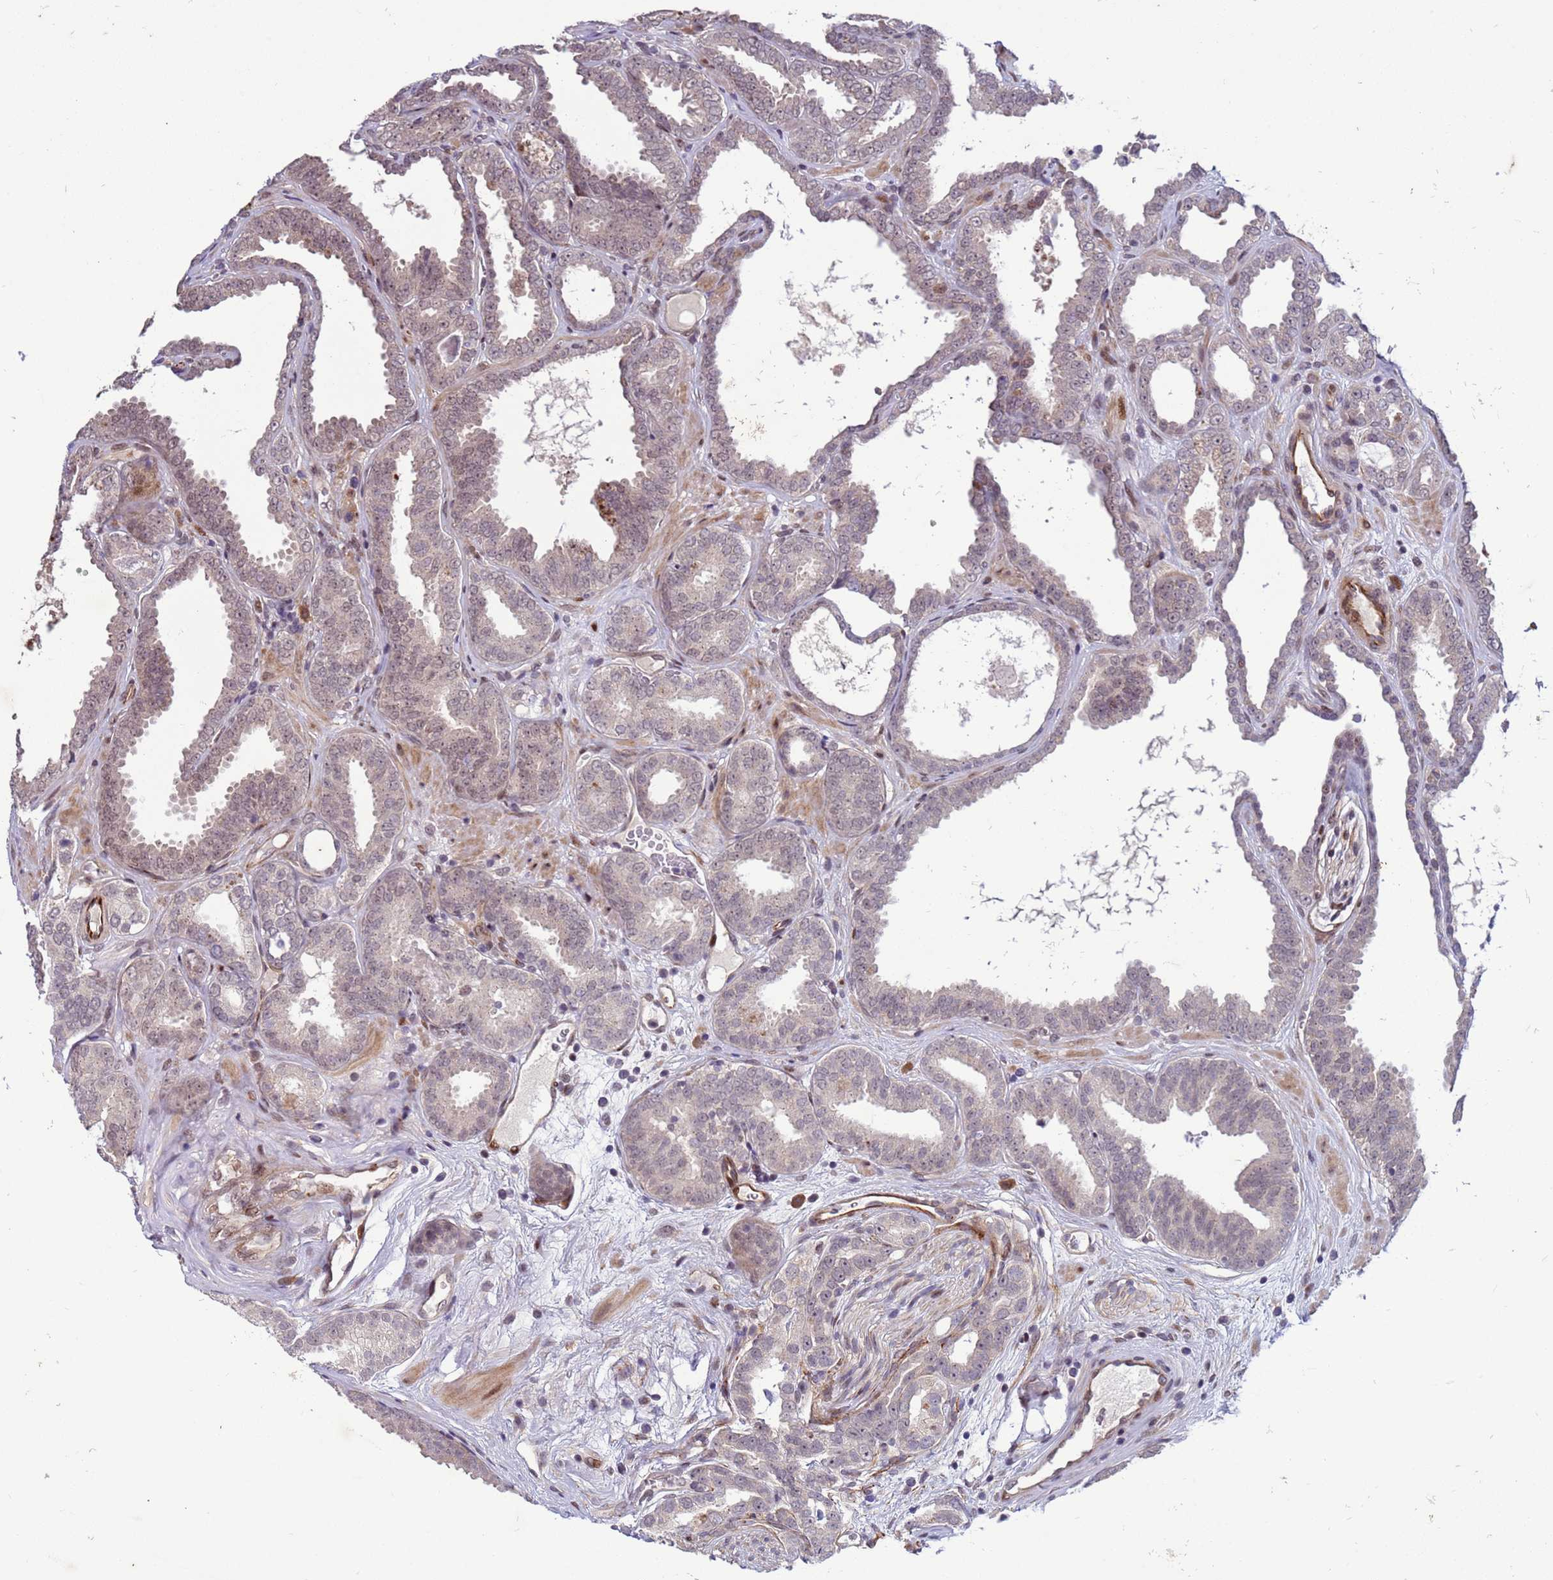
{"staining": {"intensity": "weak", "quantity": "<25%", "location": "nuclear"}, "tissue": "prostate cancer", "cell_type": "Tumor cells", "image_type": "cancer", "snomed": [{"axis": "morphology", "description": "Adenocarcinoma, High grade"}, {"axis": "topography", "description": "Prostate"}], "caption": "Prostate cancer was stained to show a protein in brown. There is no significant positivity in tumor cells.", "gene": "SHC3", "patient": {"sex": "male", "age": 72}}